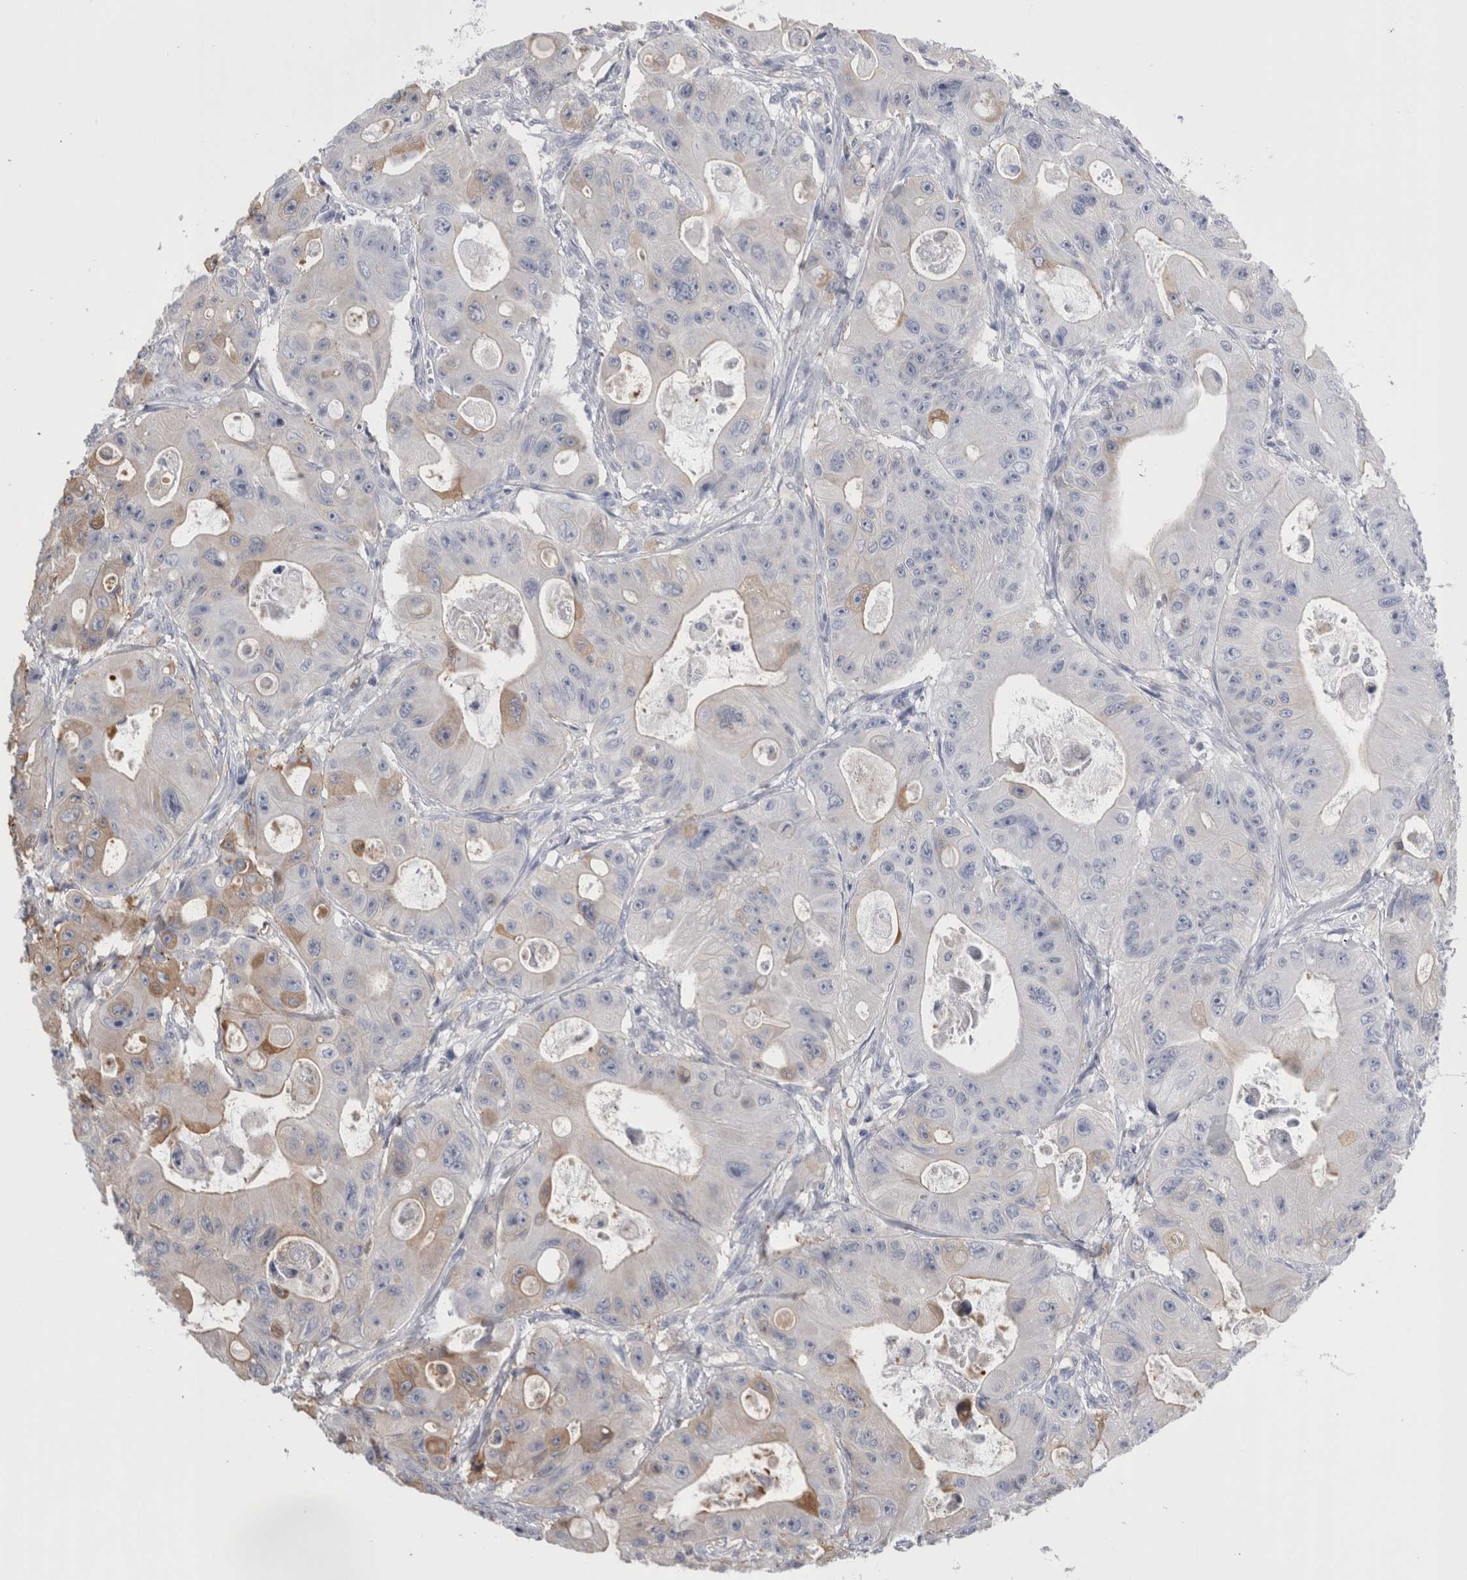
{"staining": {"intensity": "moderate", "quantity": "<25%", "location": "cytoplasmic/membranous"}, "tissue": "colorectal cancer", "cell_type": "Tumor cells", "image_type": "cancer", "snomed": [{"axis": "morphology", "description": "Adenocarcinoma, NOS"}, {"axis": "topography", "description": "Colon"}], "caption": "Immunohistochemical staining of human adenocarcinoma (colorectal) shows low levels of moderate cytoplasmic/membranous protein positivity in approximately <25% of tumor cells.", "gene": "DCTN6", "patient": {"sex": "female", "age": 46}}